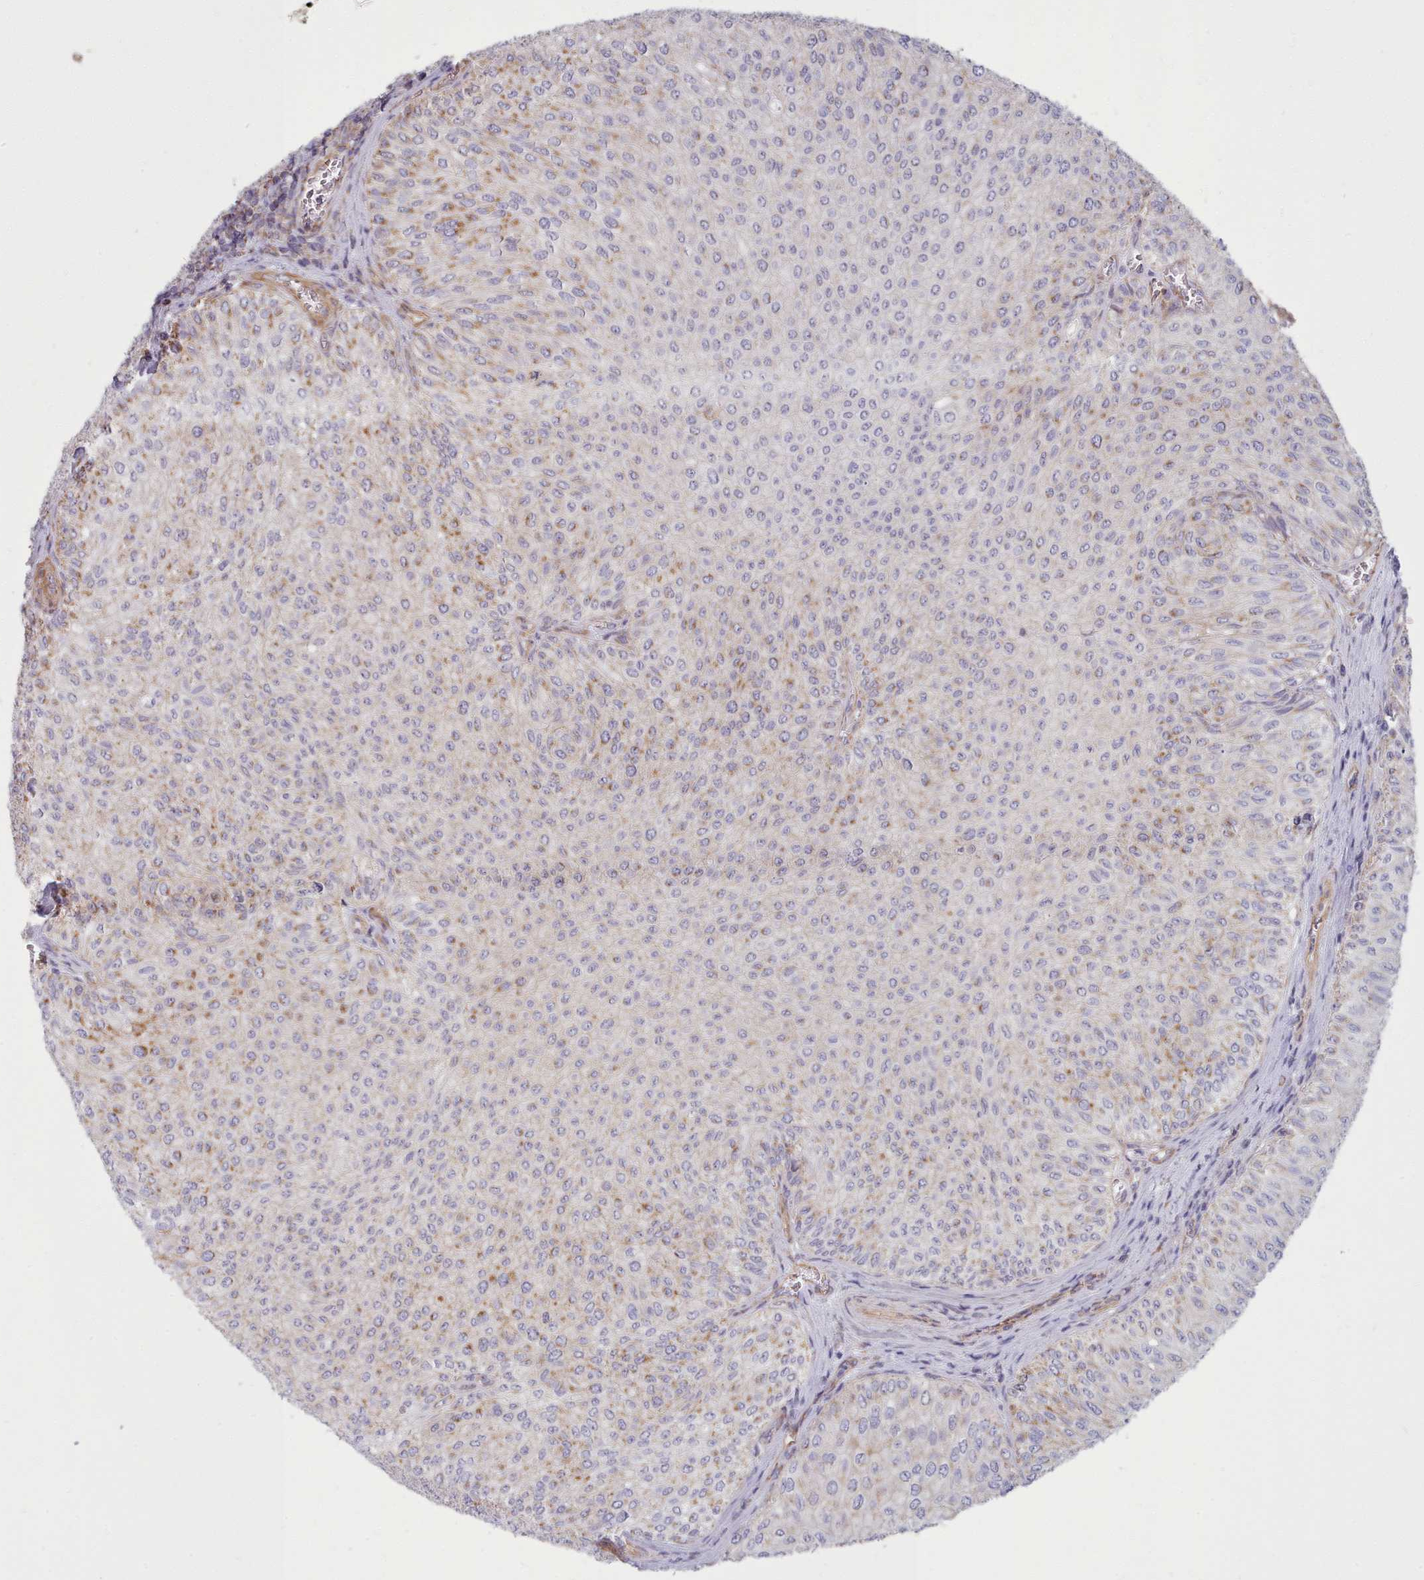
{"staining": {"intensity": "moderate", "quantity": "<25%", "location": "cytoplasmic/membranous"}, "tissue": "urothelial cancer", "cell_type": "Tumor cells", "image_type": "cancer", "snomed": [{"axis": "morphology", "description": "Urothelial carcinoma, NOS"}, {"axis": "topography", "description": "Urinary bladder"}], "caption": "High-power microscopy captured an immunohistochemistry image of urothelial cancer, revealing moderate cytoplasmic/membranous positivity in approximately <25% of tumor cells.", "gene": "MRPL21", "patient": {"sex": "male", "age": 59}}